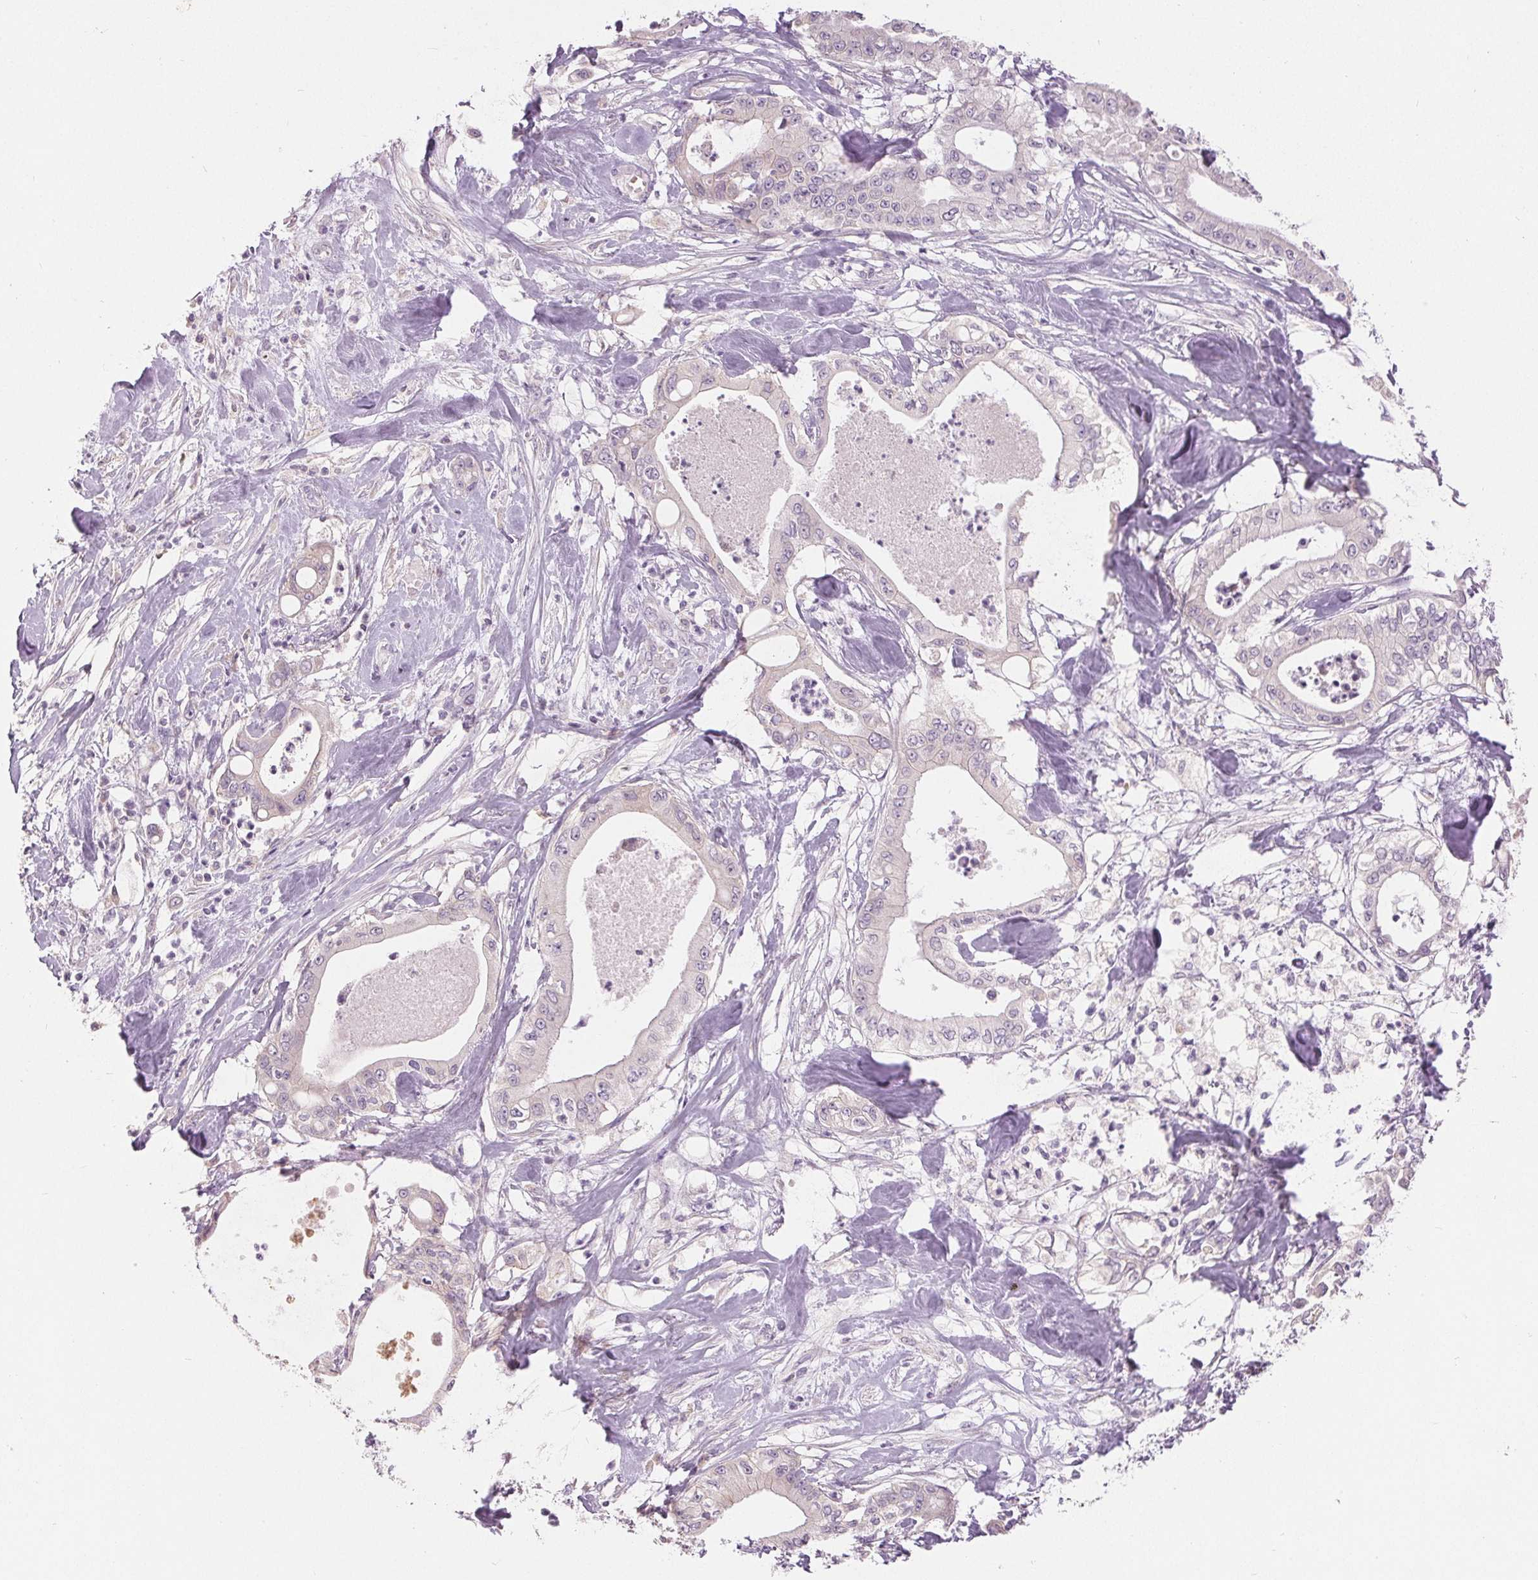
{"staining": {"intensity": "negative", "quantity": "none", "location": "none"}, "tissue": "pancreatic cancer", "cell_type": "Tumor cells", "image_type": "cancer", "snomed": [{"axis": "morphology", "description": "Adenocarcinoma, NOS"}, {"axis": "topography", "description": "Pancreas"}], "caption": "Protein analysis of adenocarcinoma (pancreatic) displays no significant expression in tumor cells.", "gene": "DSG3", "patient": {"sex": "male", "age": 71}}